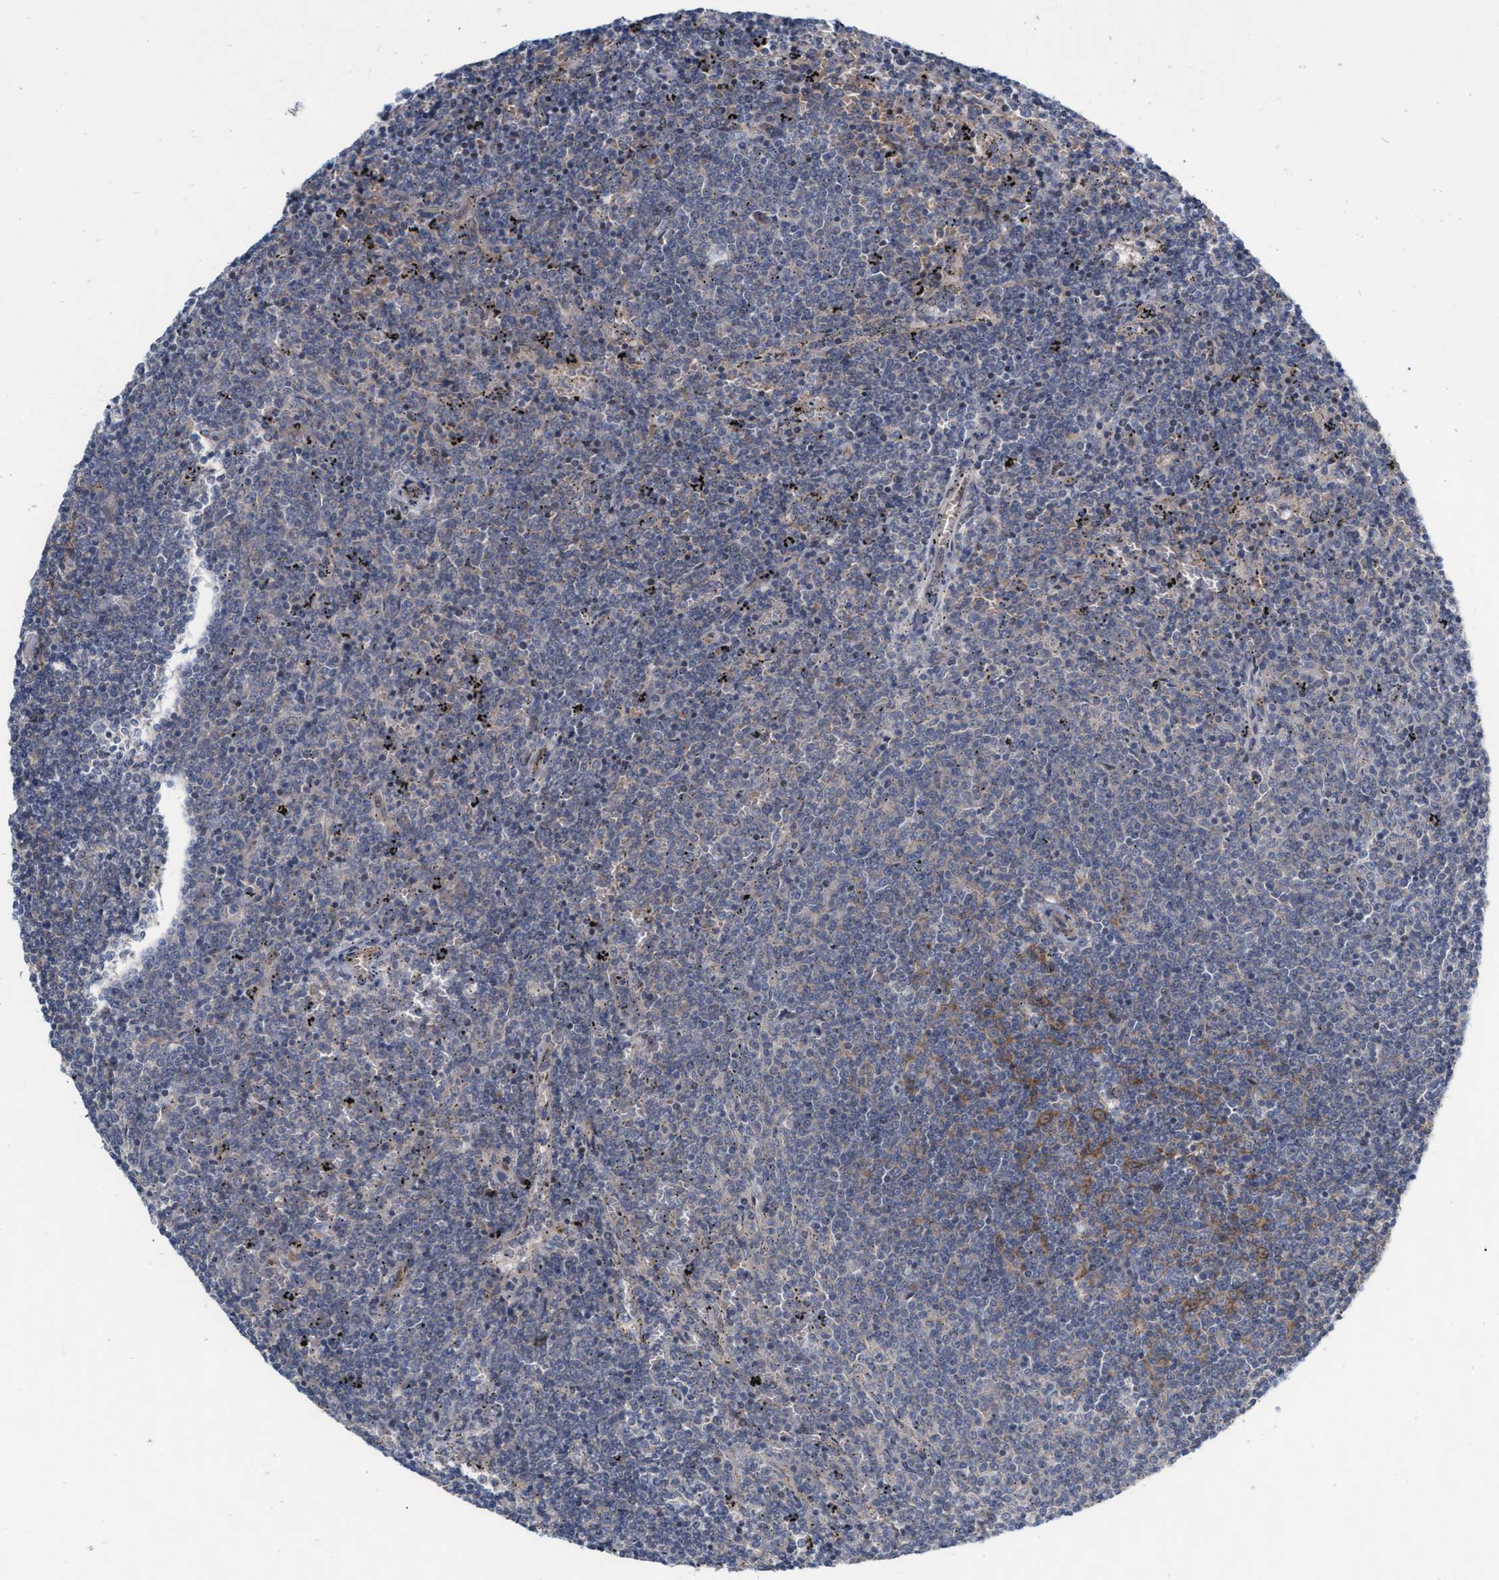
{"staining": {"intensity": "negative", "quantity": "none", "location": "none"}, "tissue": "lymphoma", "cell_type": "Tumor cells", "image_type": "cancer", "snomed": [{"axis": "morphology", "description": "Malignant lymphoma, non-Hodgkin's type, Low grade"}, {"axis": "topography", "description": "Spleen"}], "caption": "Tumor cells are negative for brown protein staining in malignant lymphoma, non-Hodgkin's type (low-grade). (DAB IHC, high magnification).", "gene": "ABCF2", "patient": {"sex": "female", "age": 50}}